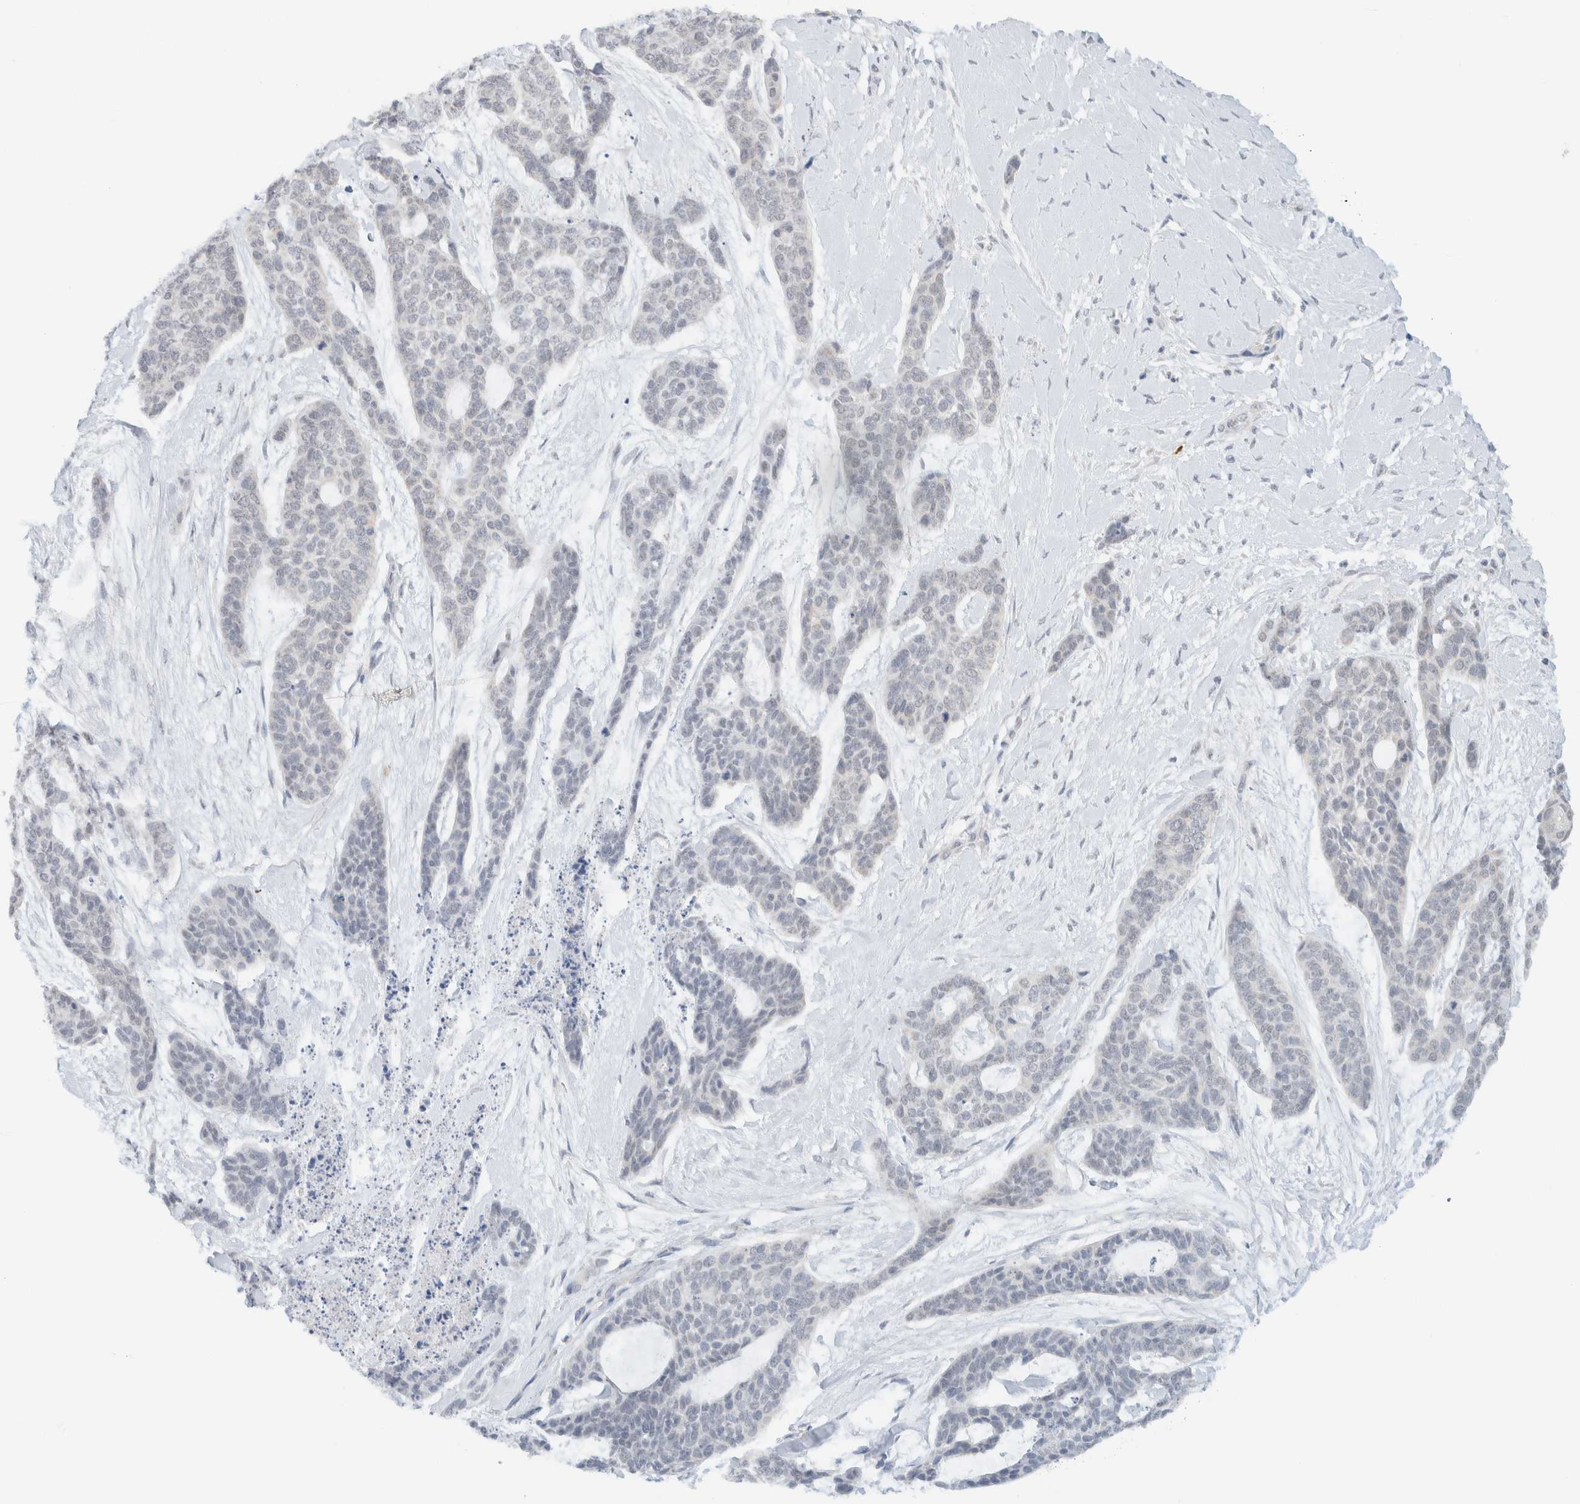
{"staining": {"intensity": "negative", "quantity": "none", "location": "none"}, "tissue": "skin cancer", "cell_type": "Tumor cells", "image_type": "cancer", "snomed": [{"axis": "morphology", "description": "Basal cell carcinoma"}, {"axis": "topography", "description": "Skin"}], "caption": "This micrograph is of skin cancer (basal cell carcinoma) stained with IHC to label a protein in brown with the nuclei are counter-stained blue. There is no expression in tumor cells.", "gene": "MRPL41", "patient": {"sex": "female", "age": 64}}